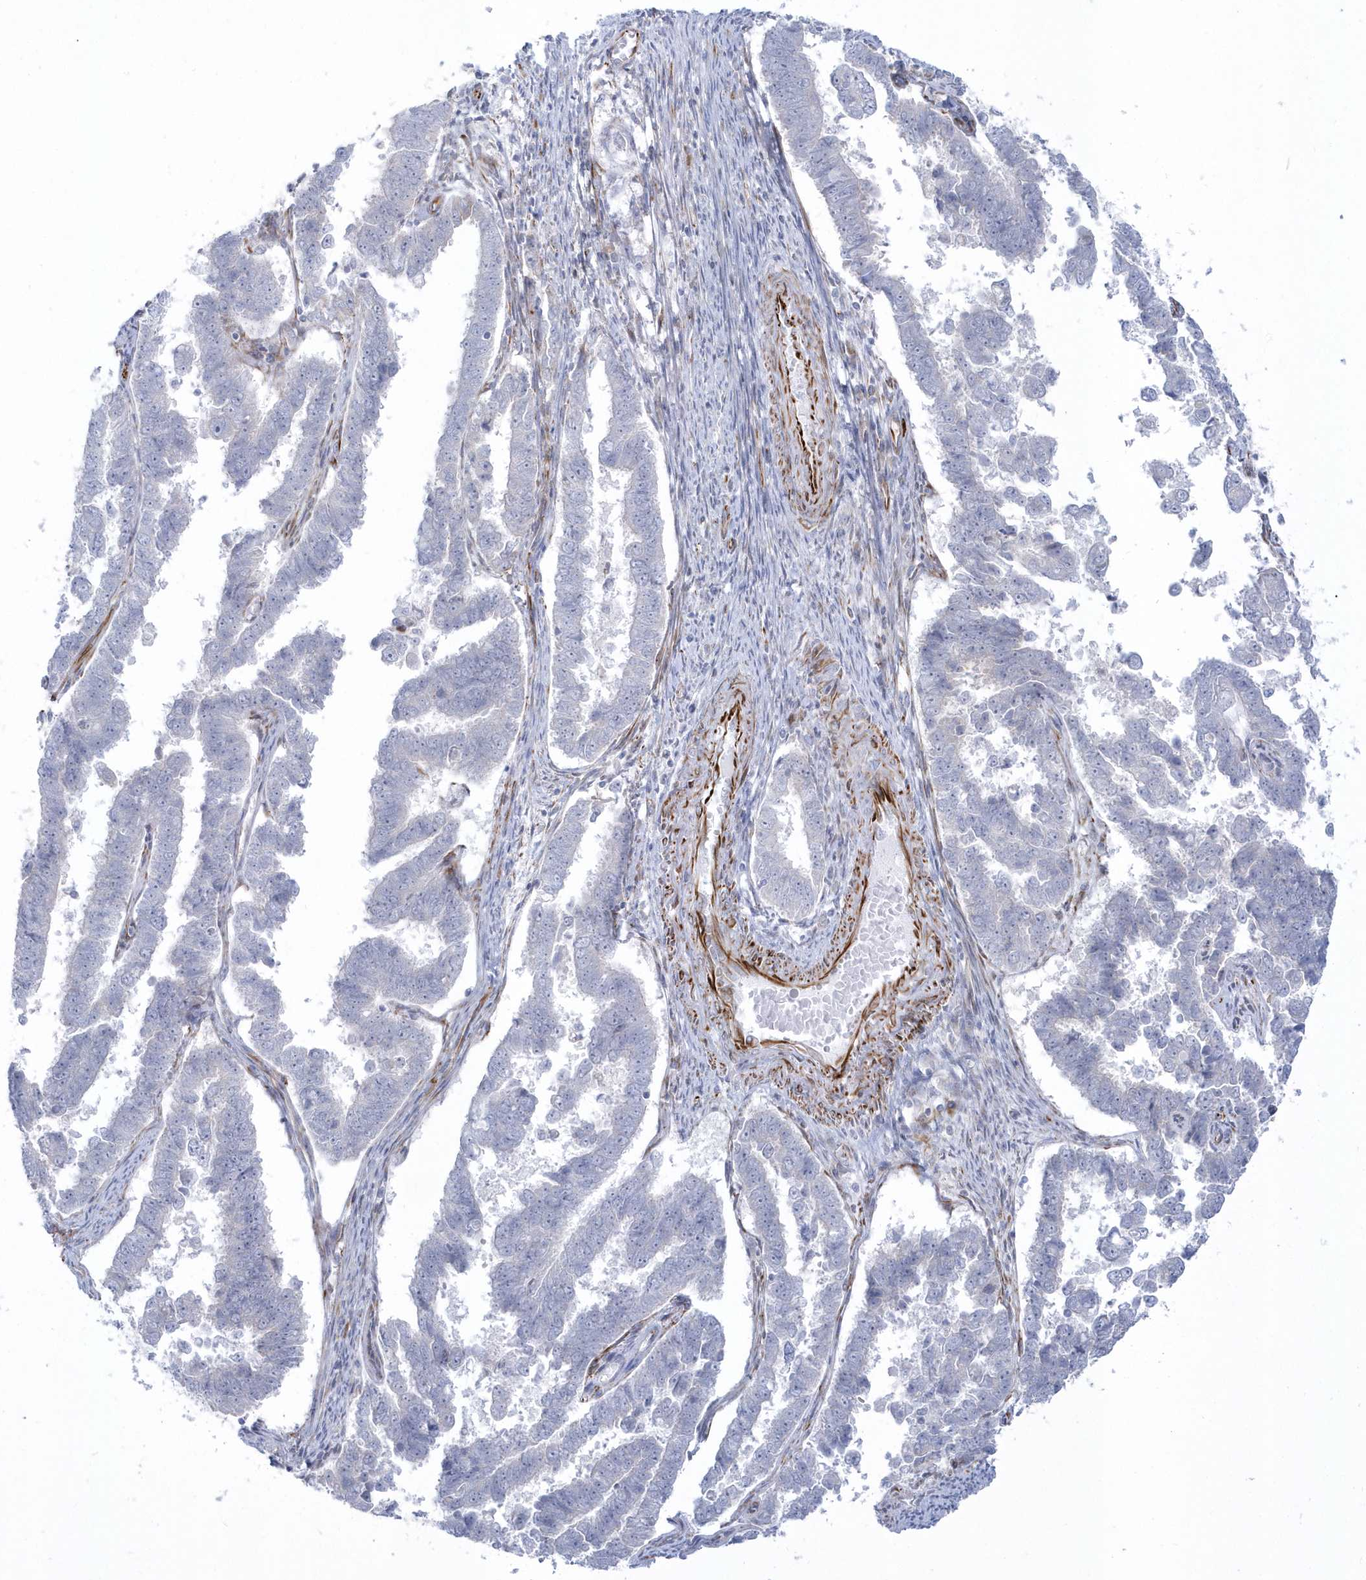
{"staining": {"intensity": "negative", "quantity": "none", "location": "none"}, "tissue": "endometrial cancer", "cell_type": "Tumor cells", "image_type": "cancer", "snomed": [{"axis": "morphology", "description": "Adenocarcinoma, NOS"}, {"axis": "topography", "description": "Endometrium"}], "caption": "The histopathology image displays no significant positivity in tumor cells of endometrial adenocarcinoma.", "gene": "PPIL6", "patient": {"sex": "female", "age": 75}}